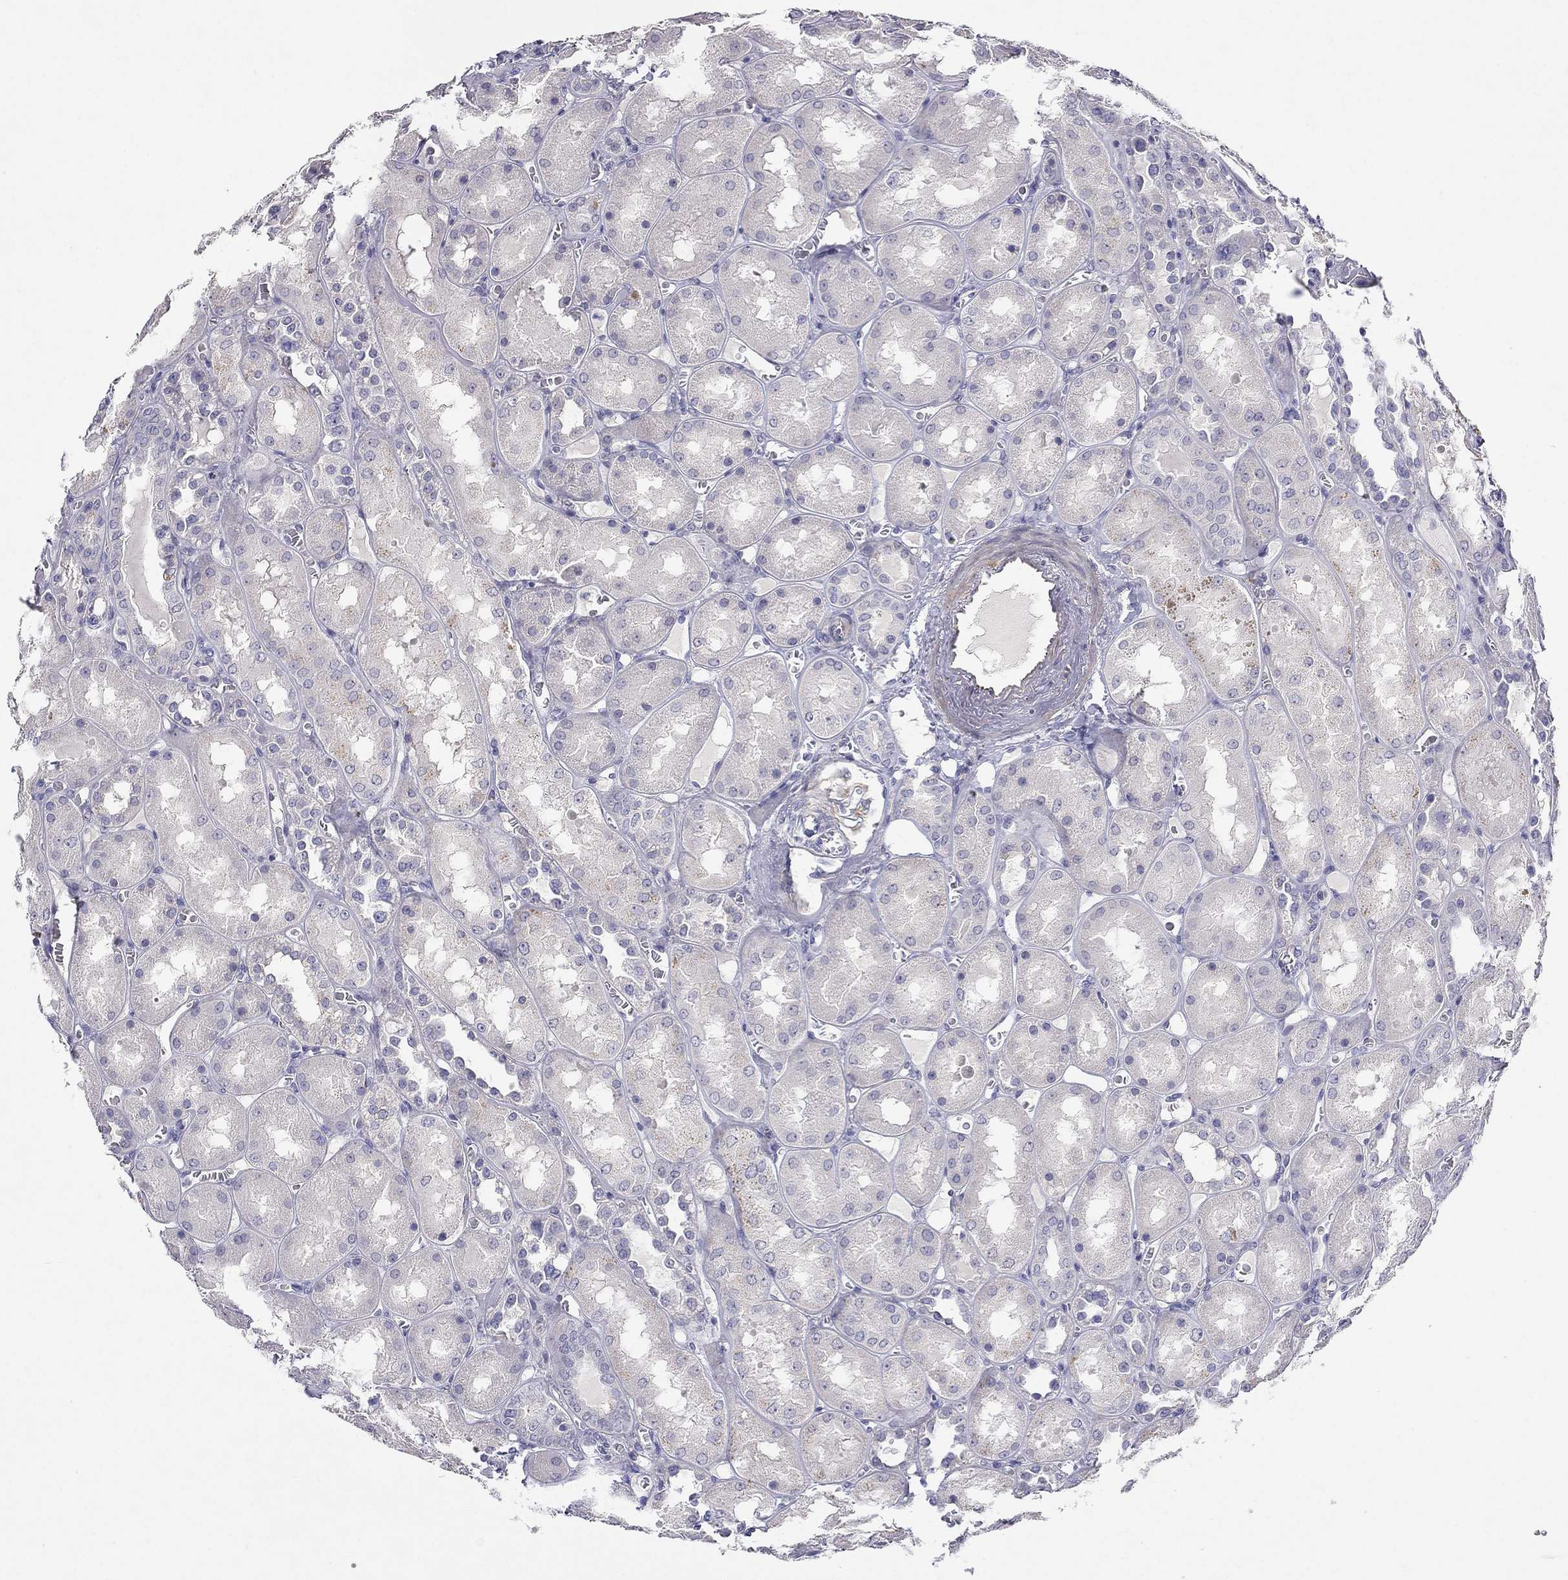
{"staining": {"intensity": "strong", "quantity": "<25%", "location": "cytoplasmic/membranous"}, "tissue": "kidney", "cell_type": "Cells in glomeruli", "image_type": "normal", "snomed": [{"axis": "morphology", "description": "Normal tissue, NOS"}, {"axis": "topography", "description": "Kidney"}], "caption": "High-magnification brightfield microscopy of normal kidney stained with DAB (3,3'-diaminobenzidine) (brown) and counterstained with hematoxylin (blue). cells in glomeruli exhibit strong cytoplasmic/membranous expression is seen in about<25% of cells.", "gene": "RTL1", "patient": {"sex": "male", "age": 73}}